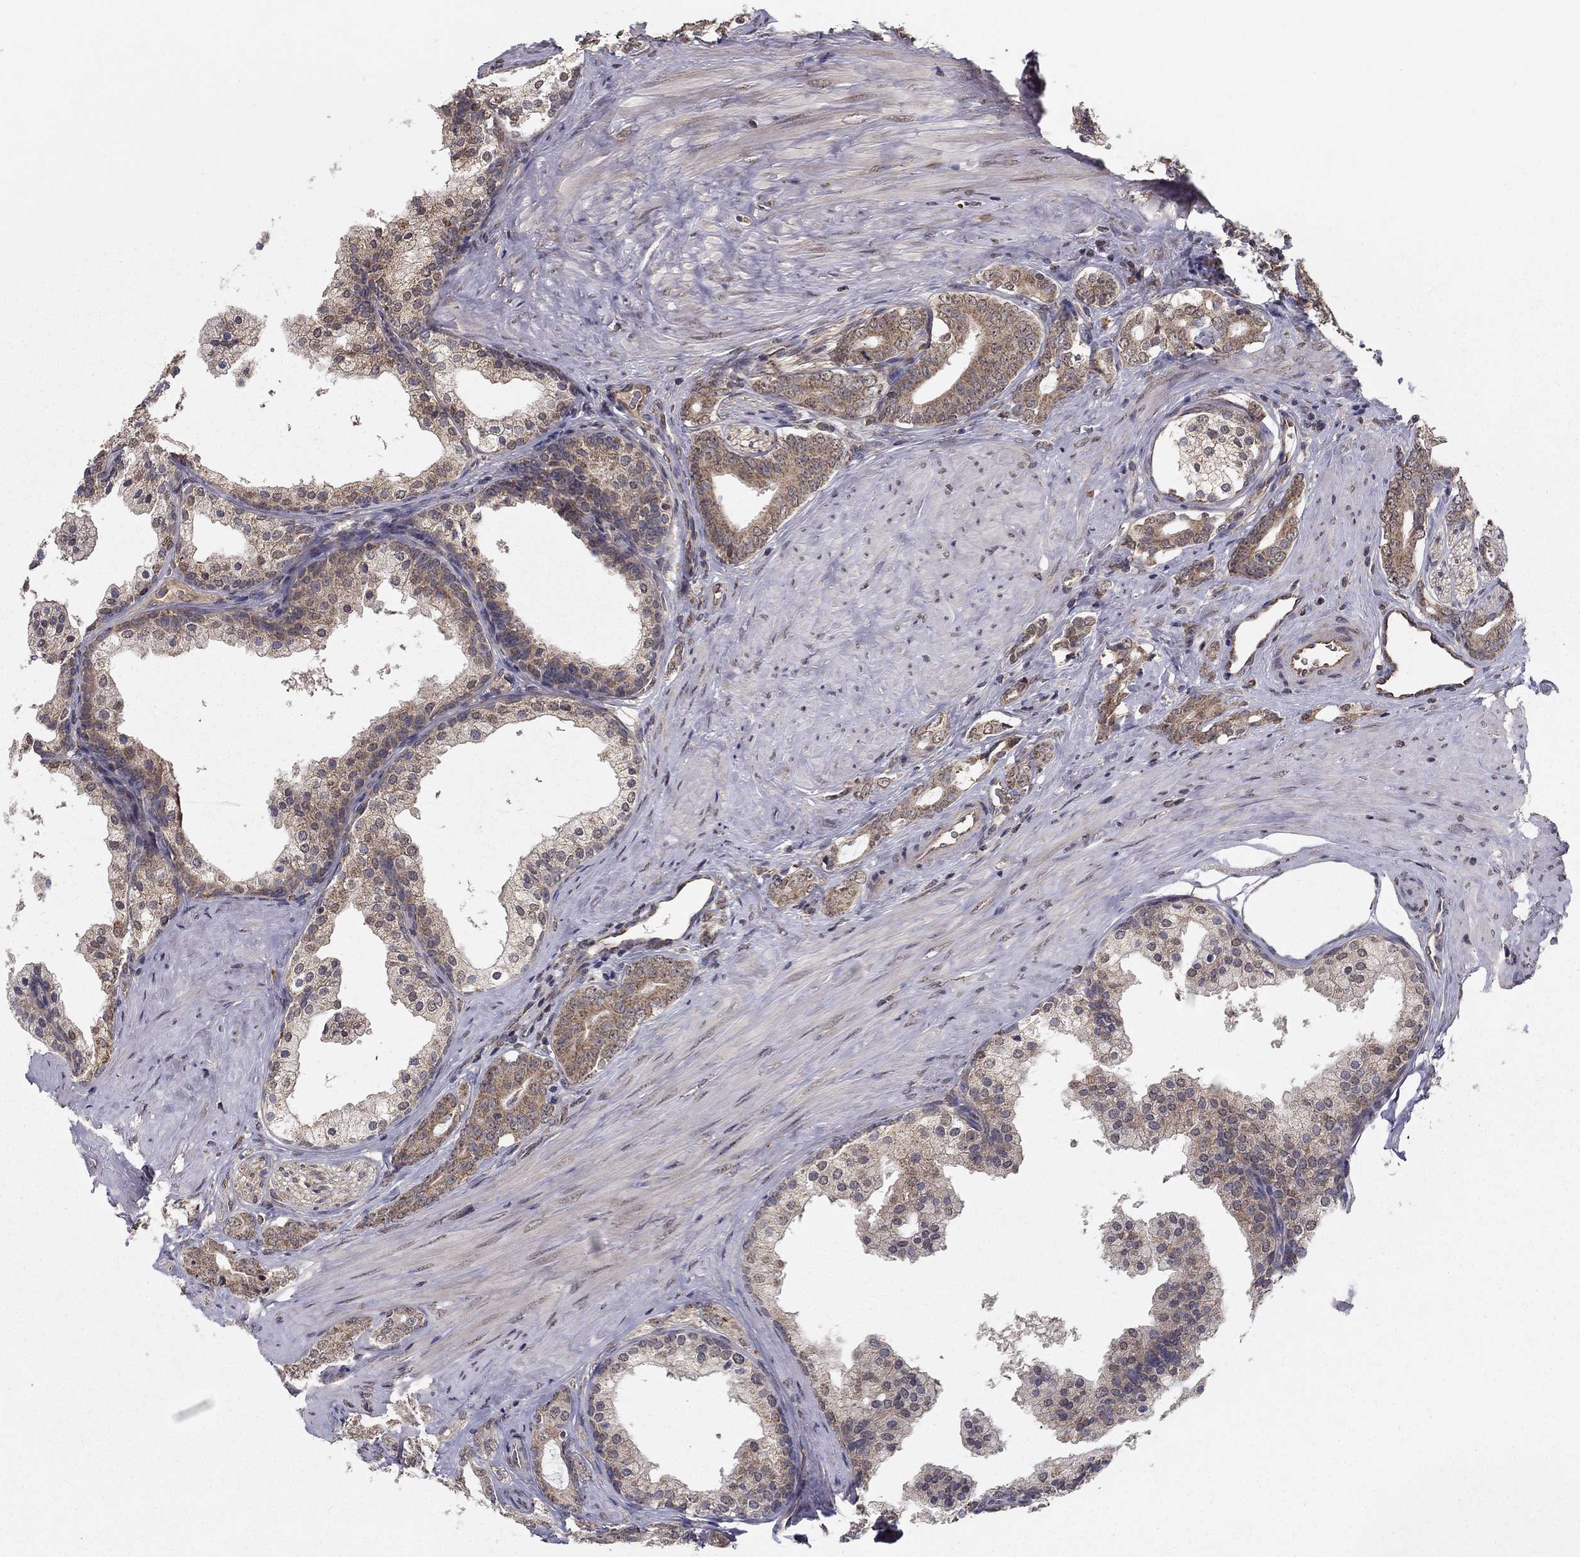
{"staining": {"intensity": "moderate", "quantity": ">75%", "location": "cytoplasmic/membranous"}, "tissue": "prostate cancer", "cell_type": "Tumor cells", "image_type": "cancer", "snomed": [{"axis": "morphology", "description": "Adenocarcinoma, NOS"}, {"axis": "topography", "description": "Prostate"}], "caption": "Prostate cancer was stained to show a protein in brown. There is medium levels of moderate cytoplasmic/membranous positivity in about >75% of tumor cells.", "gene": "SLC2A13", "patient": {"sex": "male", "age": 55}}